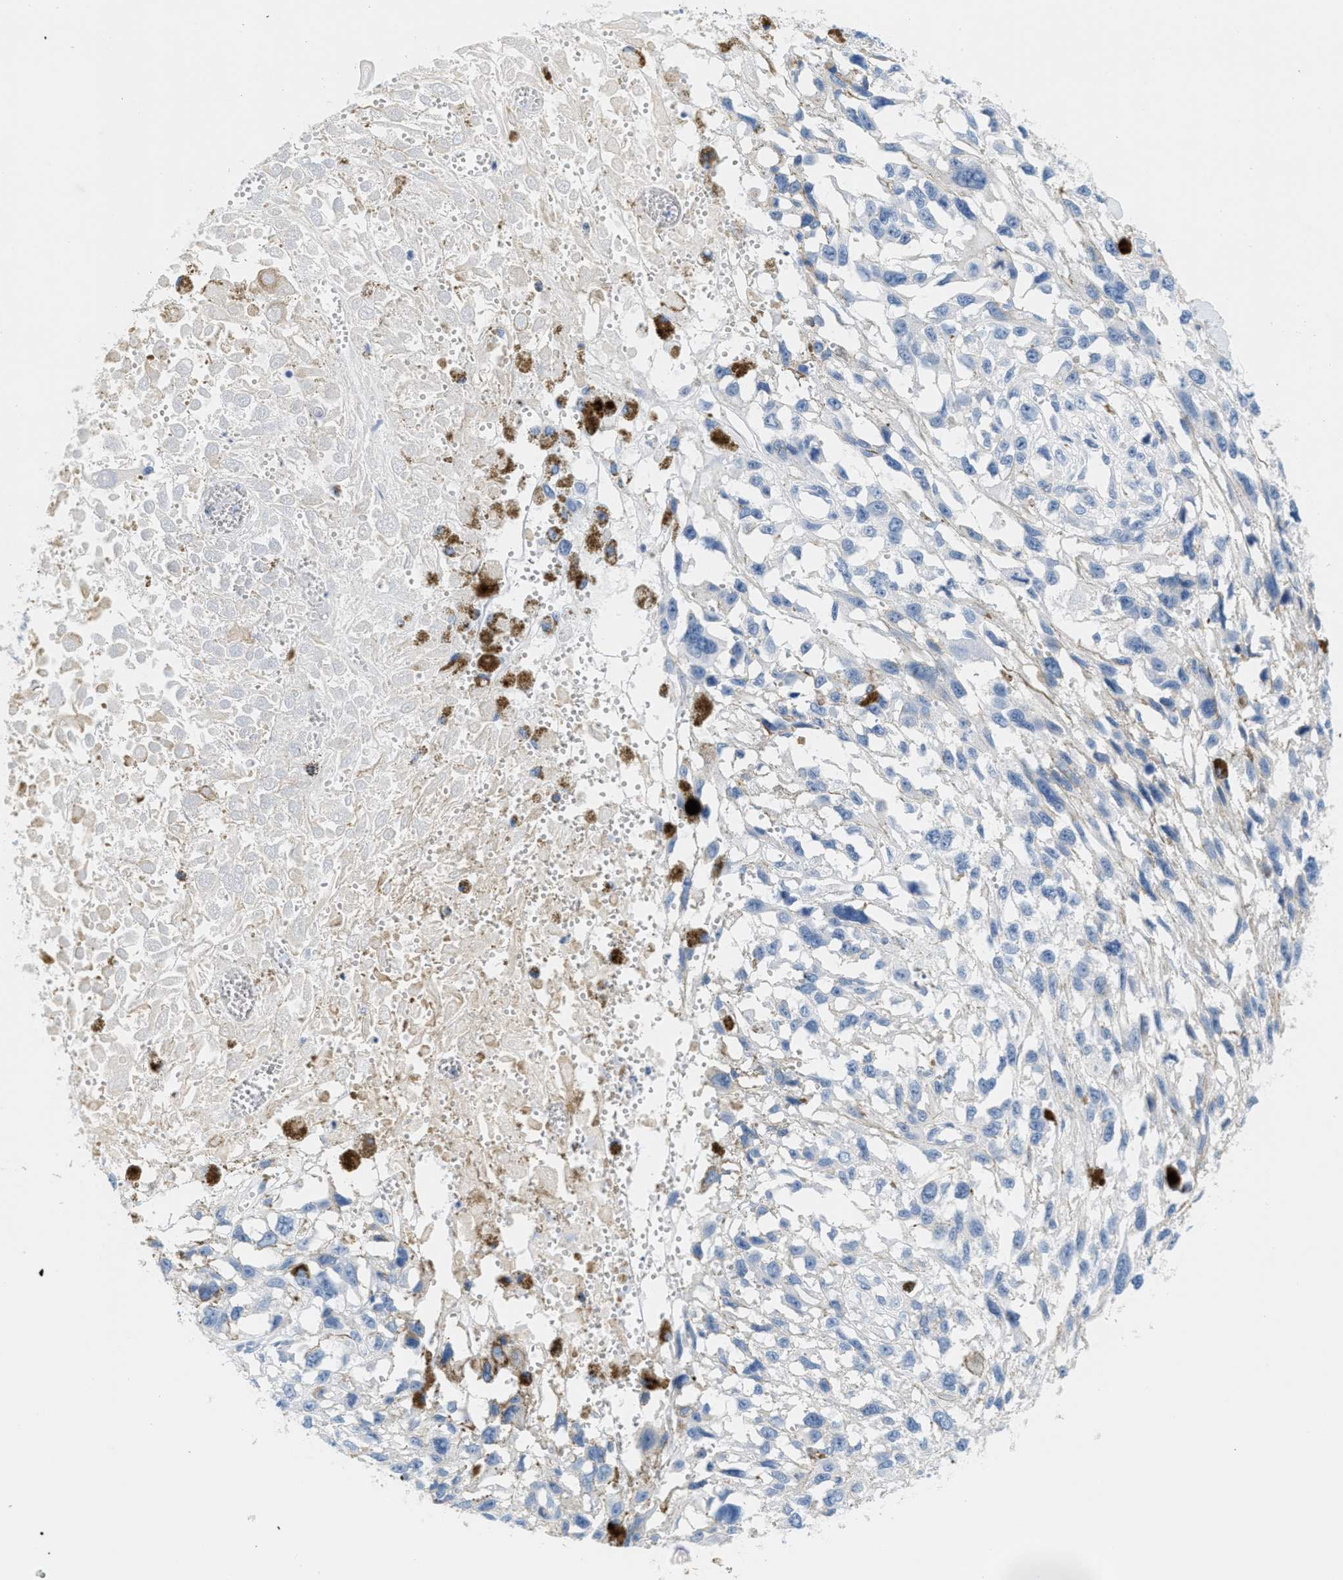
{"staining": {"intensity": "negative", "quantity": "none", "location": "none"}, "tissue": "melanoma", "cell_type": "Tumor cells", "image_type": "cancer", "snomed": [{"axis": "morphology", "description": "Malignant melanoma, Metastatic site"}, {"axis": "topography", "description": "Lymph node"}], "caption": "The photomicrograph demonstrates no significant staining in tumor cells of melanoma.", "gene": "GPM6A", "patient": {"sex": "male", "age": 59}}